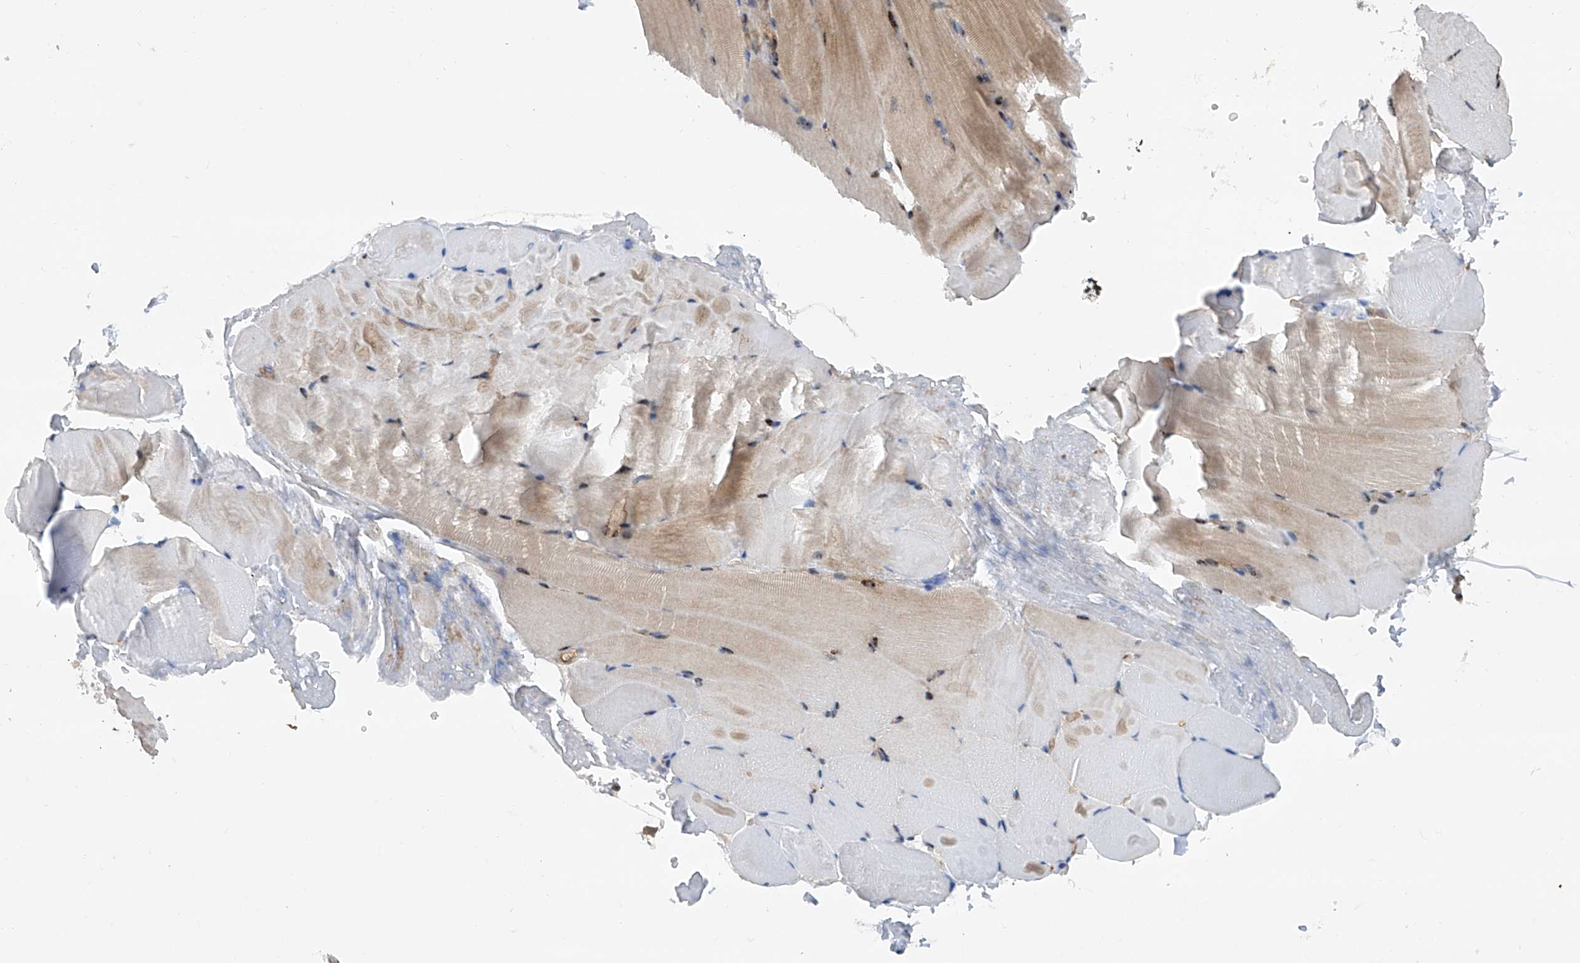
{"staining": {"intensity": "weak", "quantity": "25%-75%", "location": "cytoplasmic/membranous"}, "tissue": "skeletal muscle", "cell_type": "Myocytes", "image_type": "normal", "snomed": [{"axis": "morphology", "description": "Normal tissue, NOS"}, {"axis": "topography", "description": "Skeletal muscle"}, {"axis": "topography", "description": "Parathyroid gland"}], "caption": "Immunohistochemical staining of unremarkable skeletal muscle exhibits weak cytoplasmic/membranous protein staining in approximately 25%-75% of myocytes.", "gene": "SMAP1", "patient": {"sex": "female", "age": 37}}